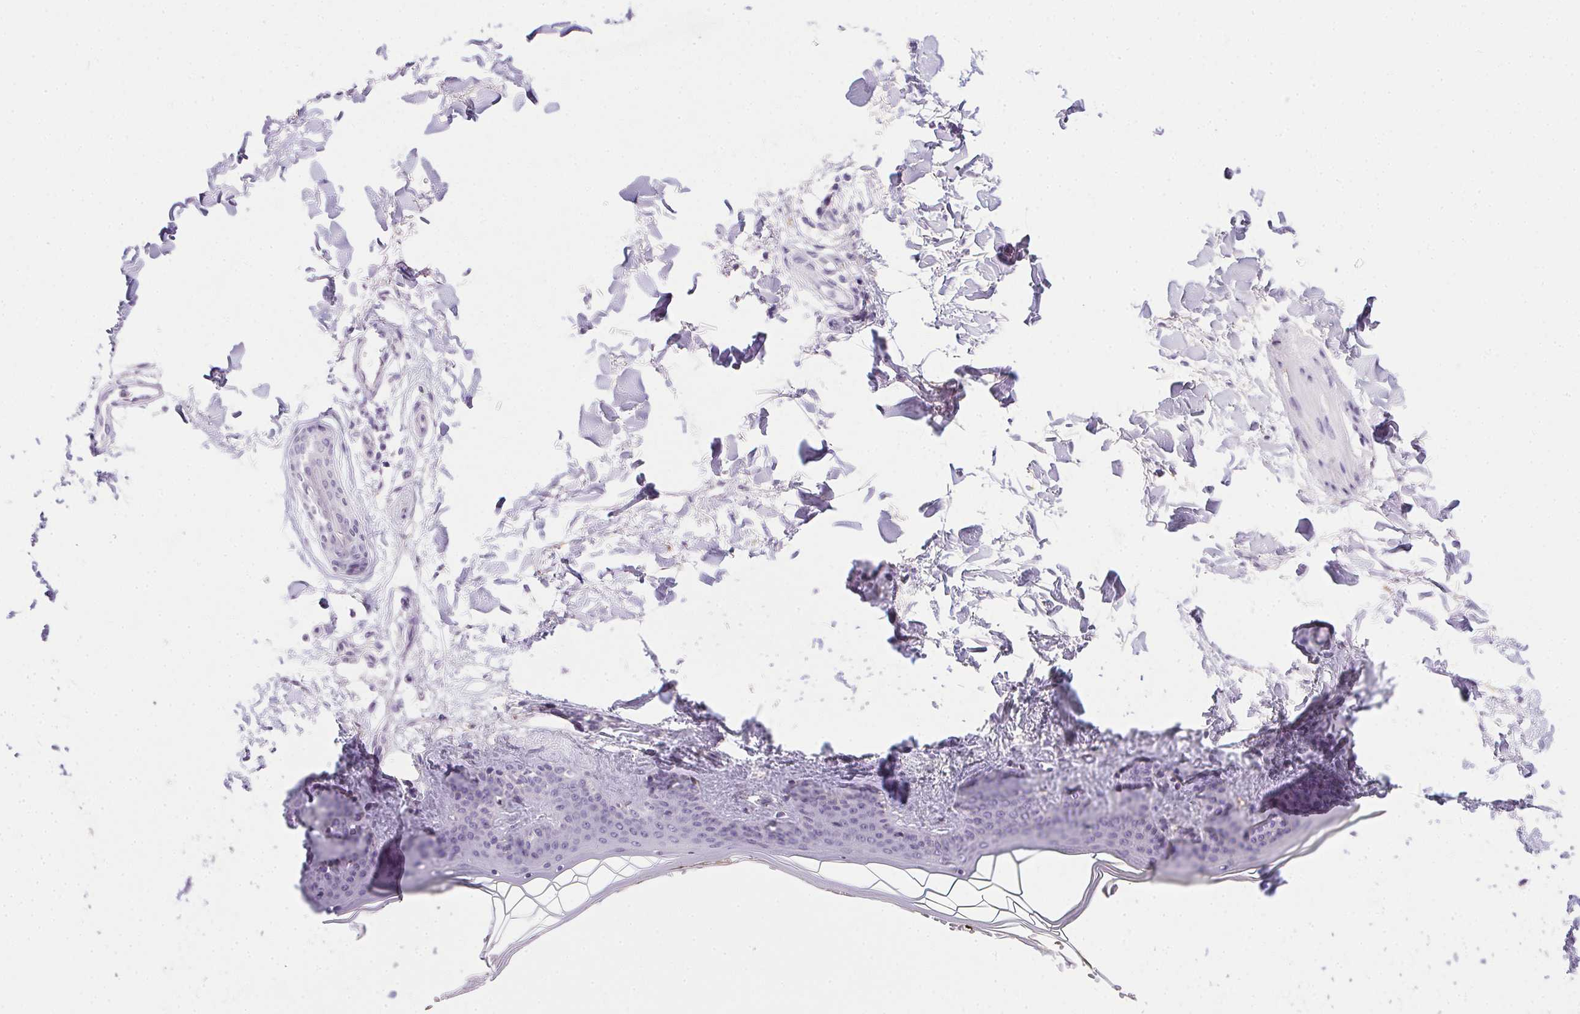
{"staining": {"intensity": "negative", "quantity": "none", "location": "none"}, "tissue": "skin", "cell_type": "Fibroblasts", "image_type": "normal", "snomed": [{"axis": "morphology", "description": "Normal tissue, NOS"}, {"axis": "topography", "description": "Skin"}], "caption": "The immunohistochemistry micrograph has no significant staining in fibroblasts of skin. (DAB (3,3'-diaminobenzidine) IHC with hematoxylin counter stain).", "gene": "PRL", "patient": {"sex": "female", "age": 34}}